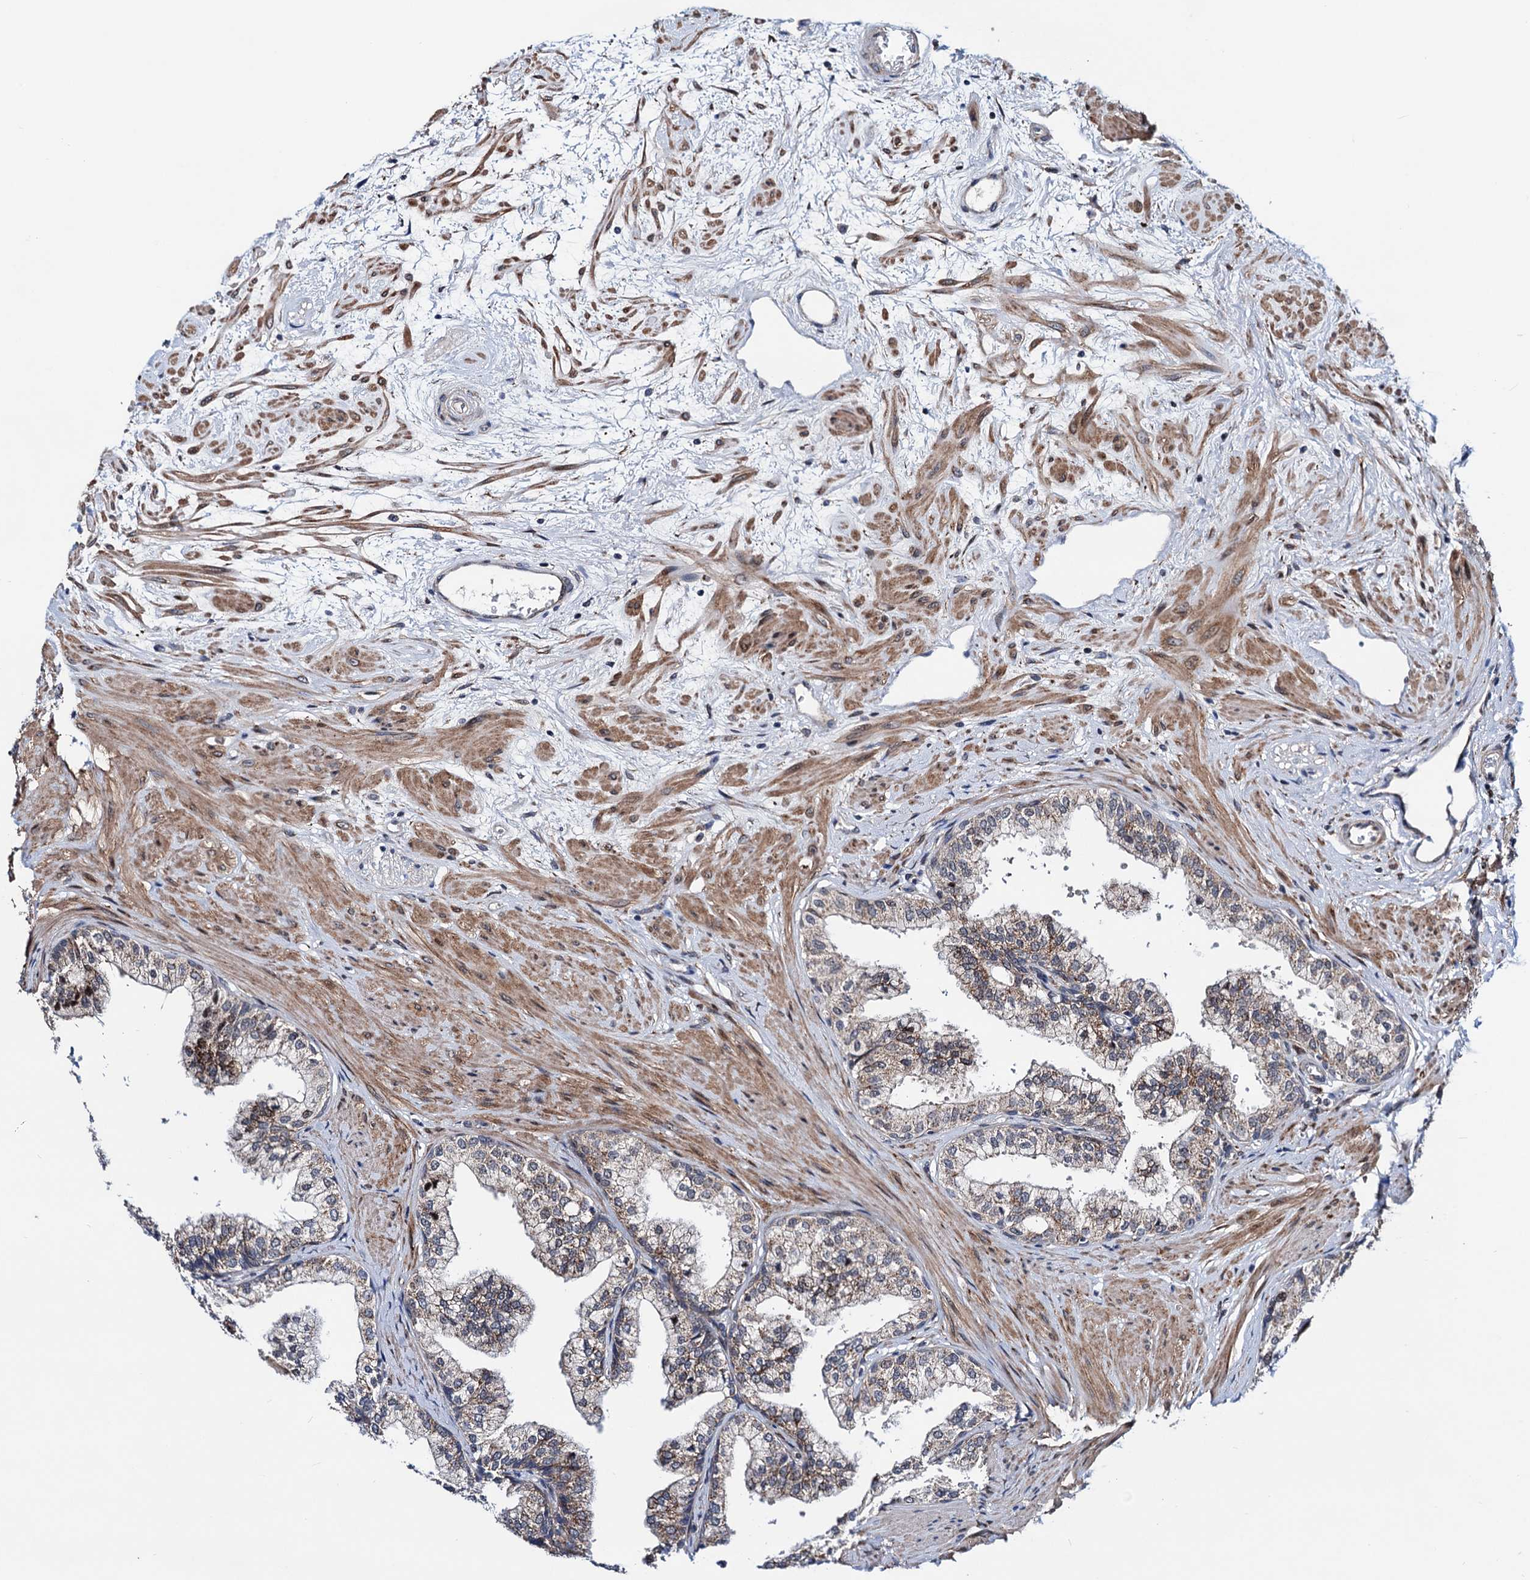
{"staining": {"intensity": "moderate", "quantity": "25%-75%", "location": "cytoplasmic/membranous"}, "tissue": "prostate", "cell_type": "Glandular cells", "image_type": "normal", "snomed": [{"axis": "morphology", "description": "Normal tissue, NOS"}, {"axis": "topography", "description": "Prostate"}], "caption": "A brown stain shows moderate cytoplasmic/membranous staining of a protein in glandular cells of unremarkable prostate.", "gene": "COA4", "patient": {"sex": "male", "age": 60}}